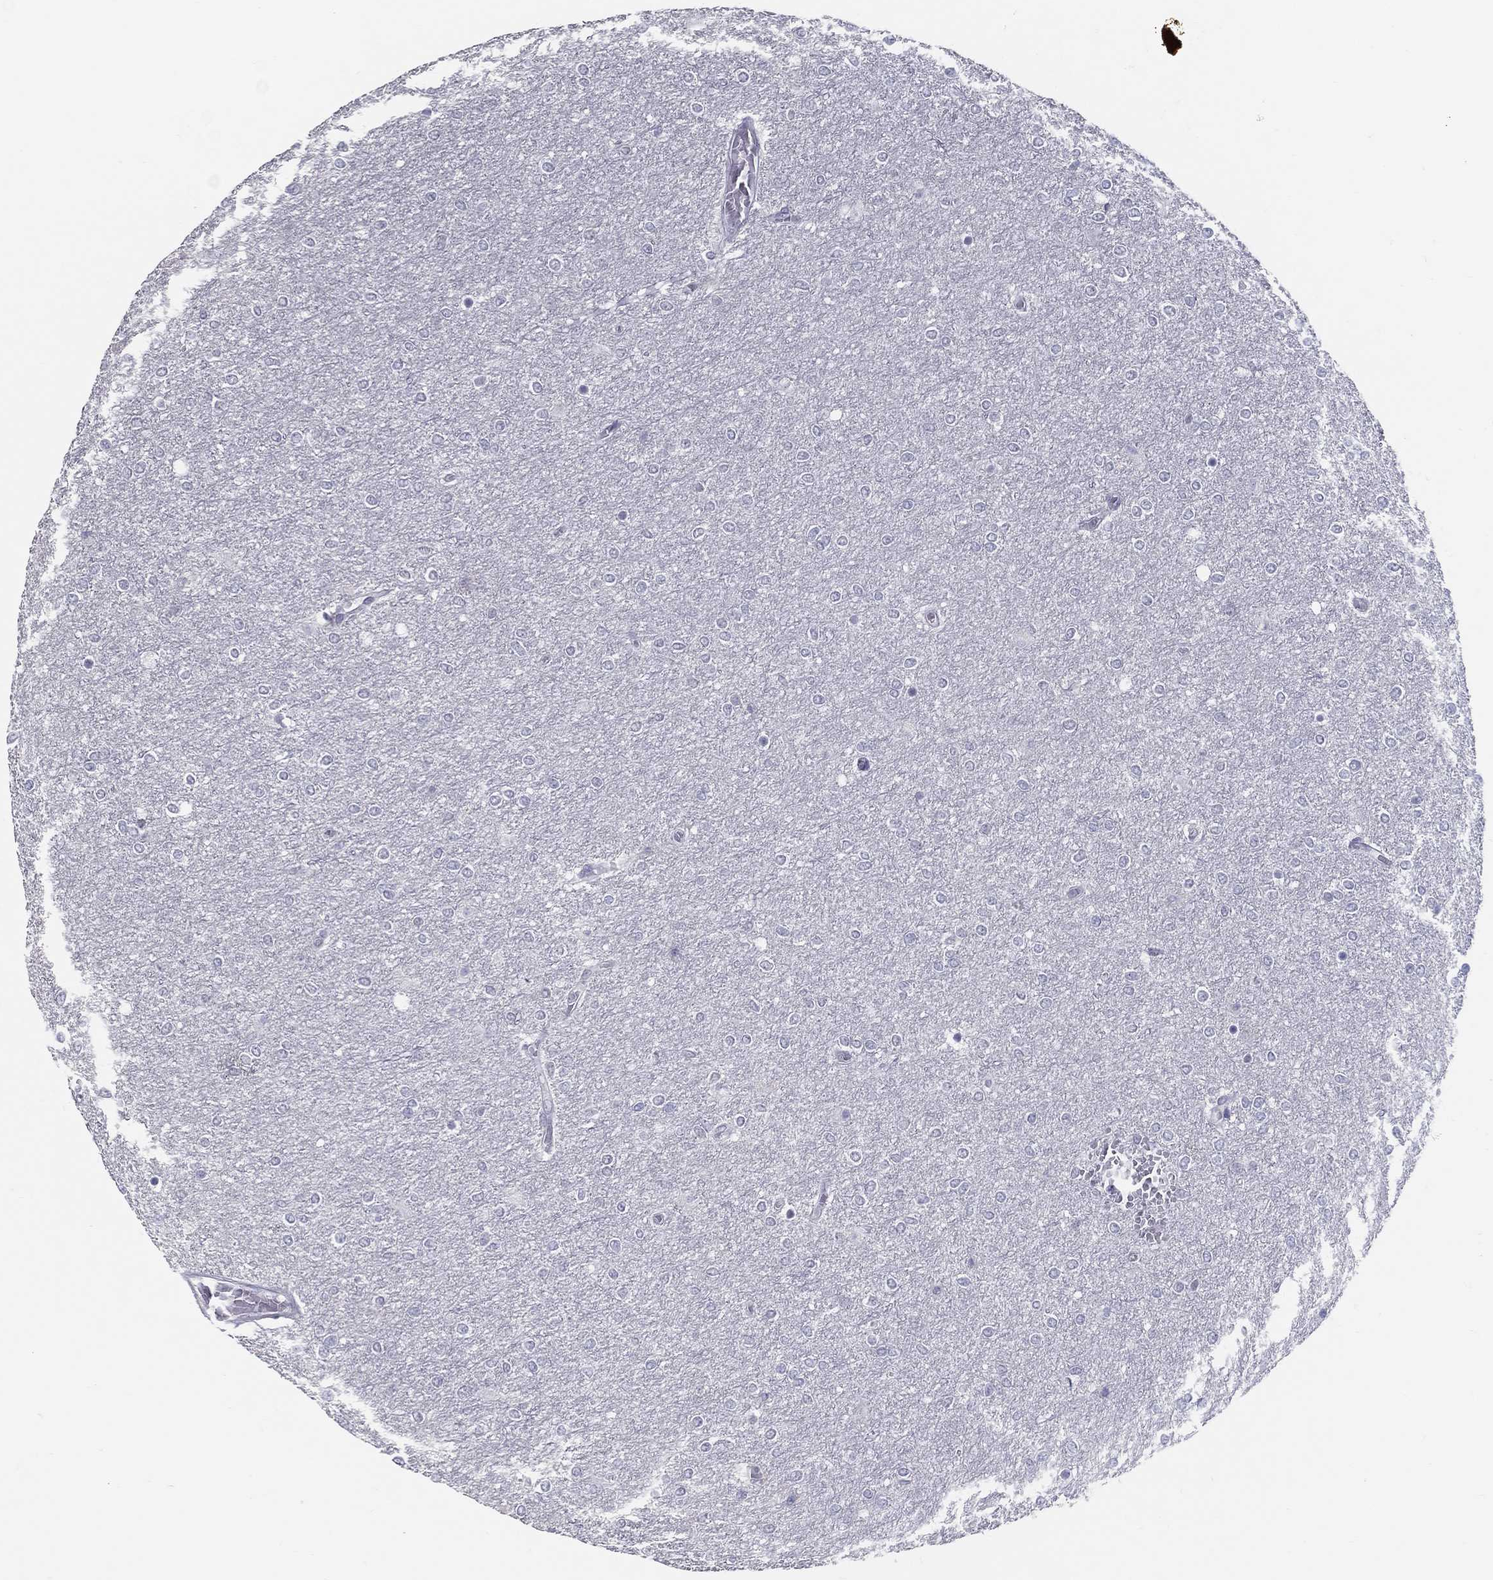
{"staining": {"intensity": "negative", "quantity": "none", "location": "none"}, "tissue": "glioma", "cell_type": "Tumor cells", "image_type": "cancer", "snomed": [{"axis": "morphology", "description": "Glioma, malignant, High grade"}, {"axis": "topography", "description": "Brain"}], "caption": "This is an immunohistochemistry photomicrograph of malignant high-grade glioma. There is no positivity in tumor cells.", "gene": "ACE2", "patient": {"sex": "female", "age": 61}}